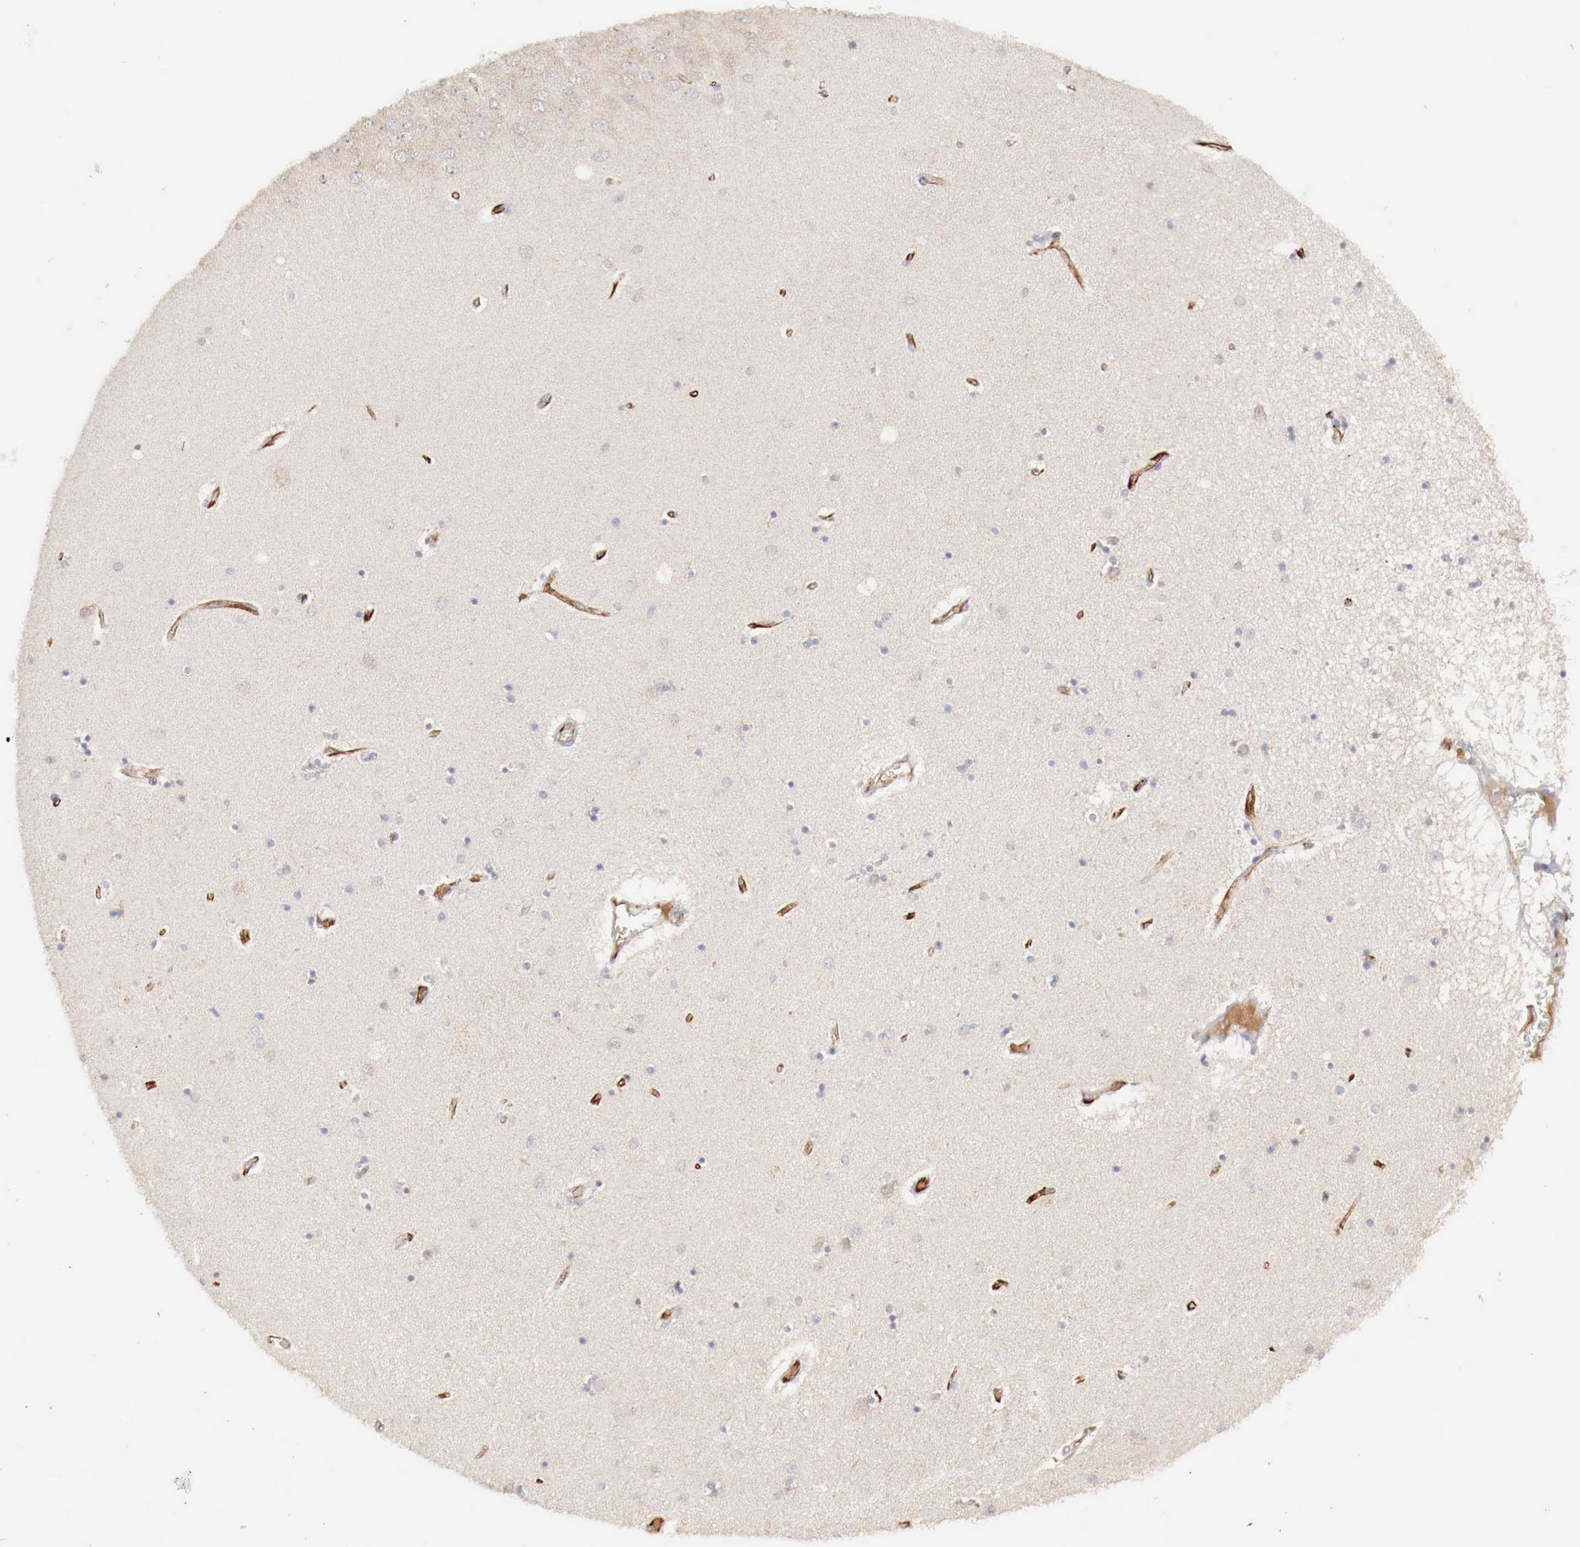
{"staining": {"intensity": "negative", "quantity": "none", "location": "none"}, "tissue": "hippocampus", "cell_type": "Glial cells", "image_type": "normal", "snomed": [{"axis": "morphology", "description": "Normal tissue, NOS"}, {"axis": "topography", "description": "Hippocampus"}], "caption": "The histopathology image reveals no significant expression in glial cells of hippocampus.", "gene": "WT1", "patient": {"sex": "female", "age": 54}}